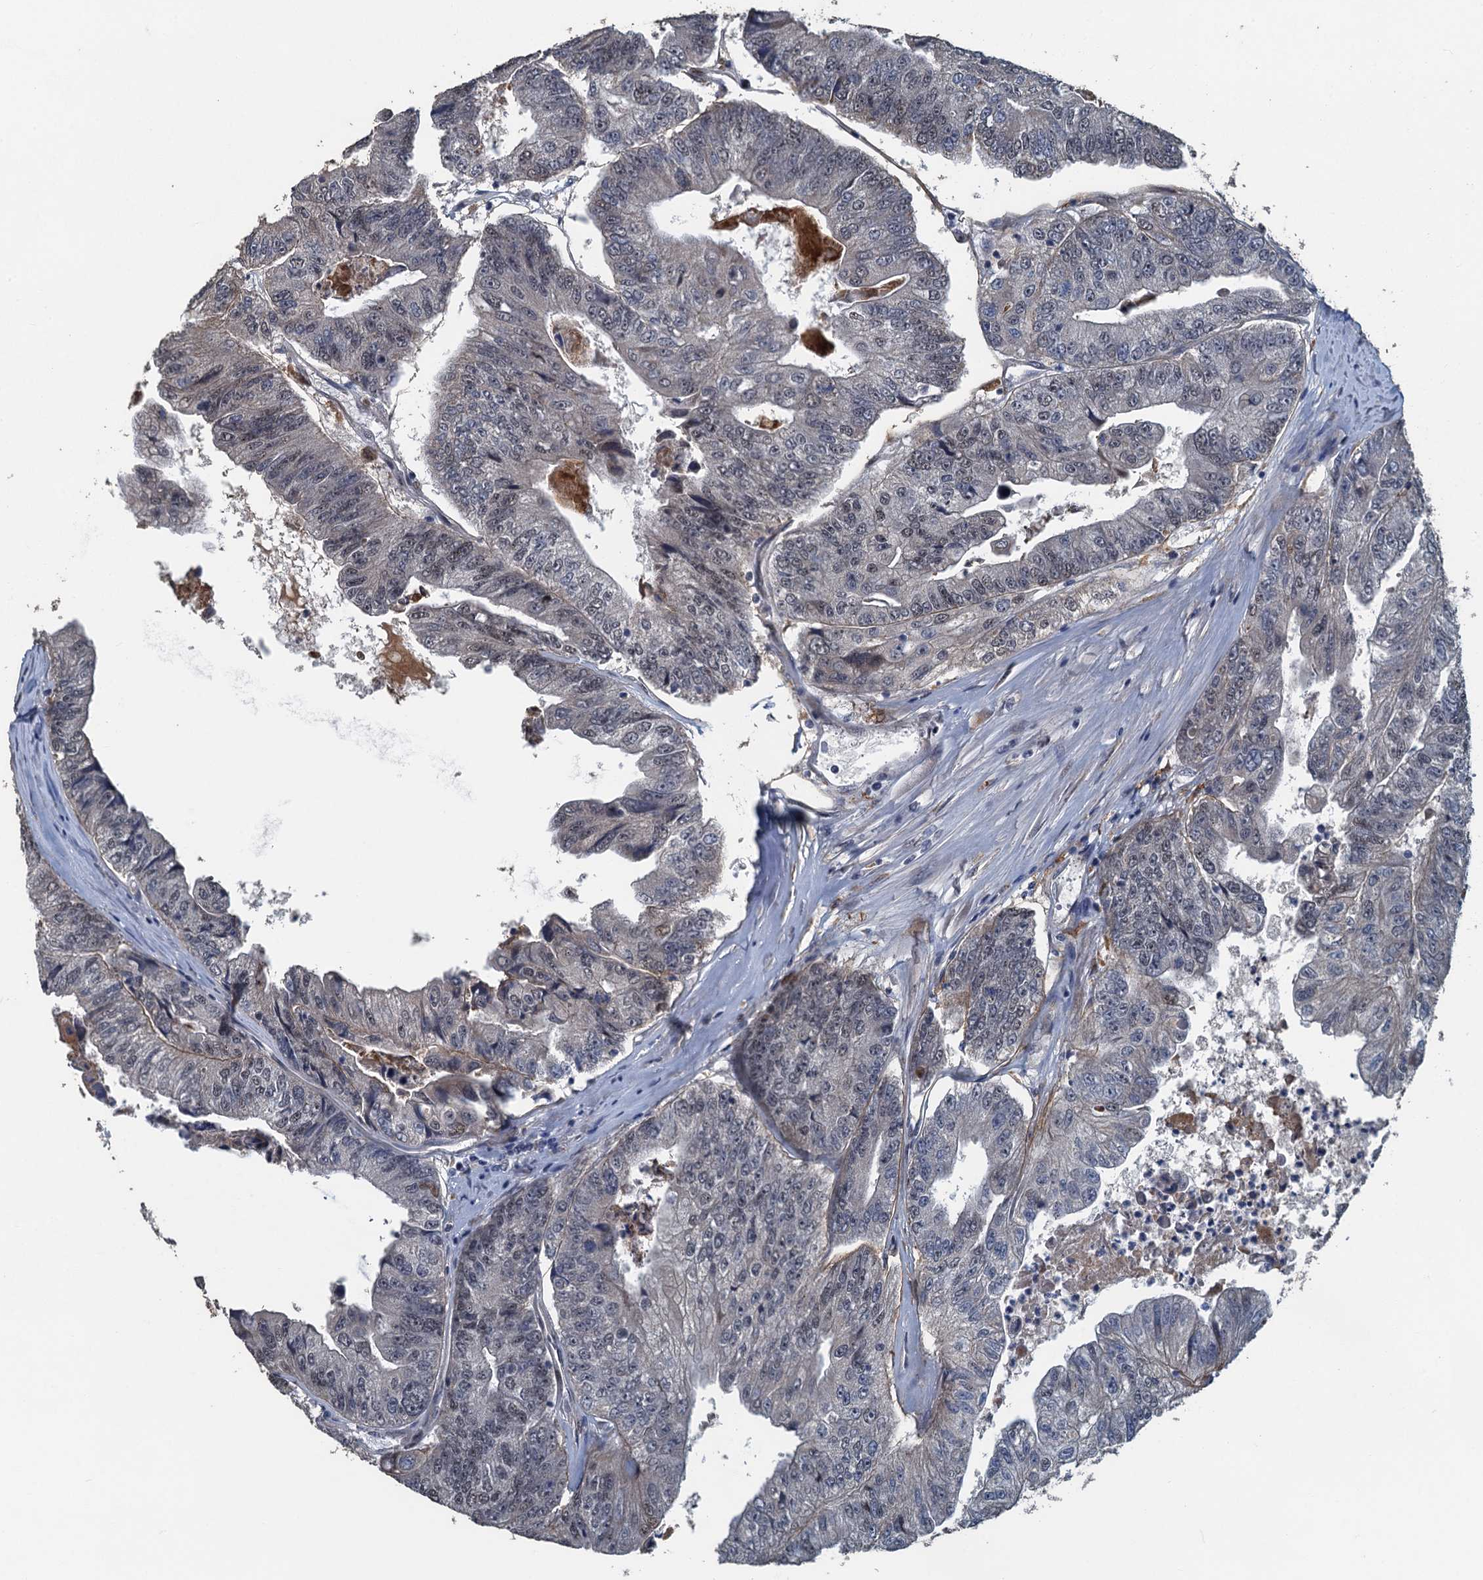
{"staining": {"intensity": "negative", "quantity": "none", "location": "none"}, "tissue": "colorectal cancer", "cell_type": "Tumor cells", "image_type": "cancer", "snomed": [{"axis": "morphology", "description": "Adenocarcinoma, NOS"}, {"axis": "topography", "description": "Colon"}], "caption": "High magnification brightfield microscopy of colorectal cancer stained with DAB (brown) and counterstained with hematoxylin (blue): tumor cells show no significant expression.", "gene": "AGRN", "patient": {"sex": "female", "age": 67}}